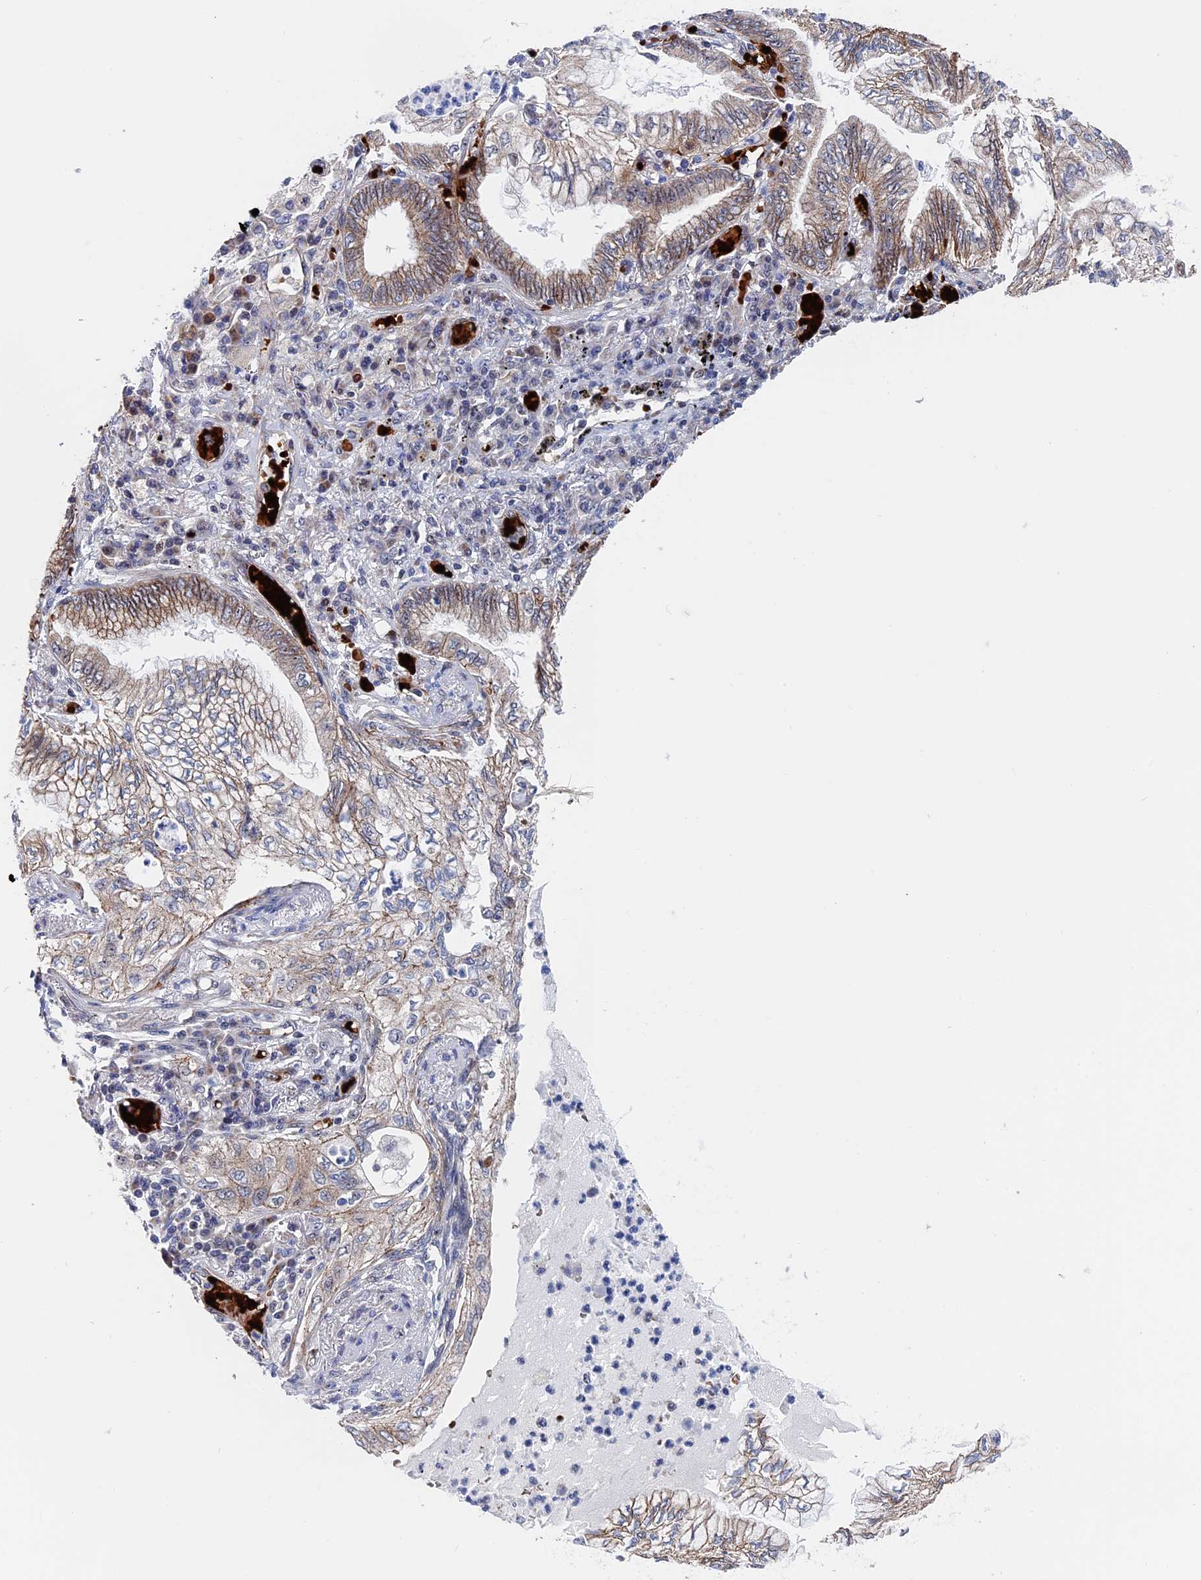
{"staining": {"intensity": "weak", "quantity": "25%-75%", "location": "cytoplasmic/membranous"}, "tissue": "lung cancer", "cell_type": "Tumor cells", "image_type": "cancer", "snomed": [{"axis": "morphology", "description": "Adenocarcinoma, NOS"}, {"axis": "topography", "description": "Lung"}], "caption": "This is a photomicrograph of immunohistochemistry staining of lung cancer (adenocarcinoma), which shows weak expression in the cytoplasmic/membranous of tumor cells.", "gene": "EXOSC9", "patient": {"sex": "female", "age": 70}}